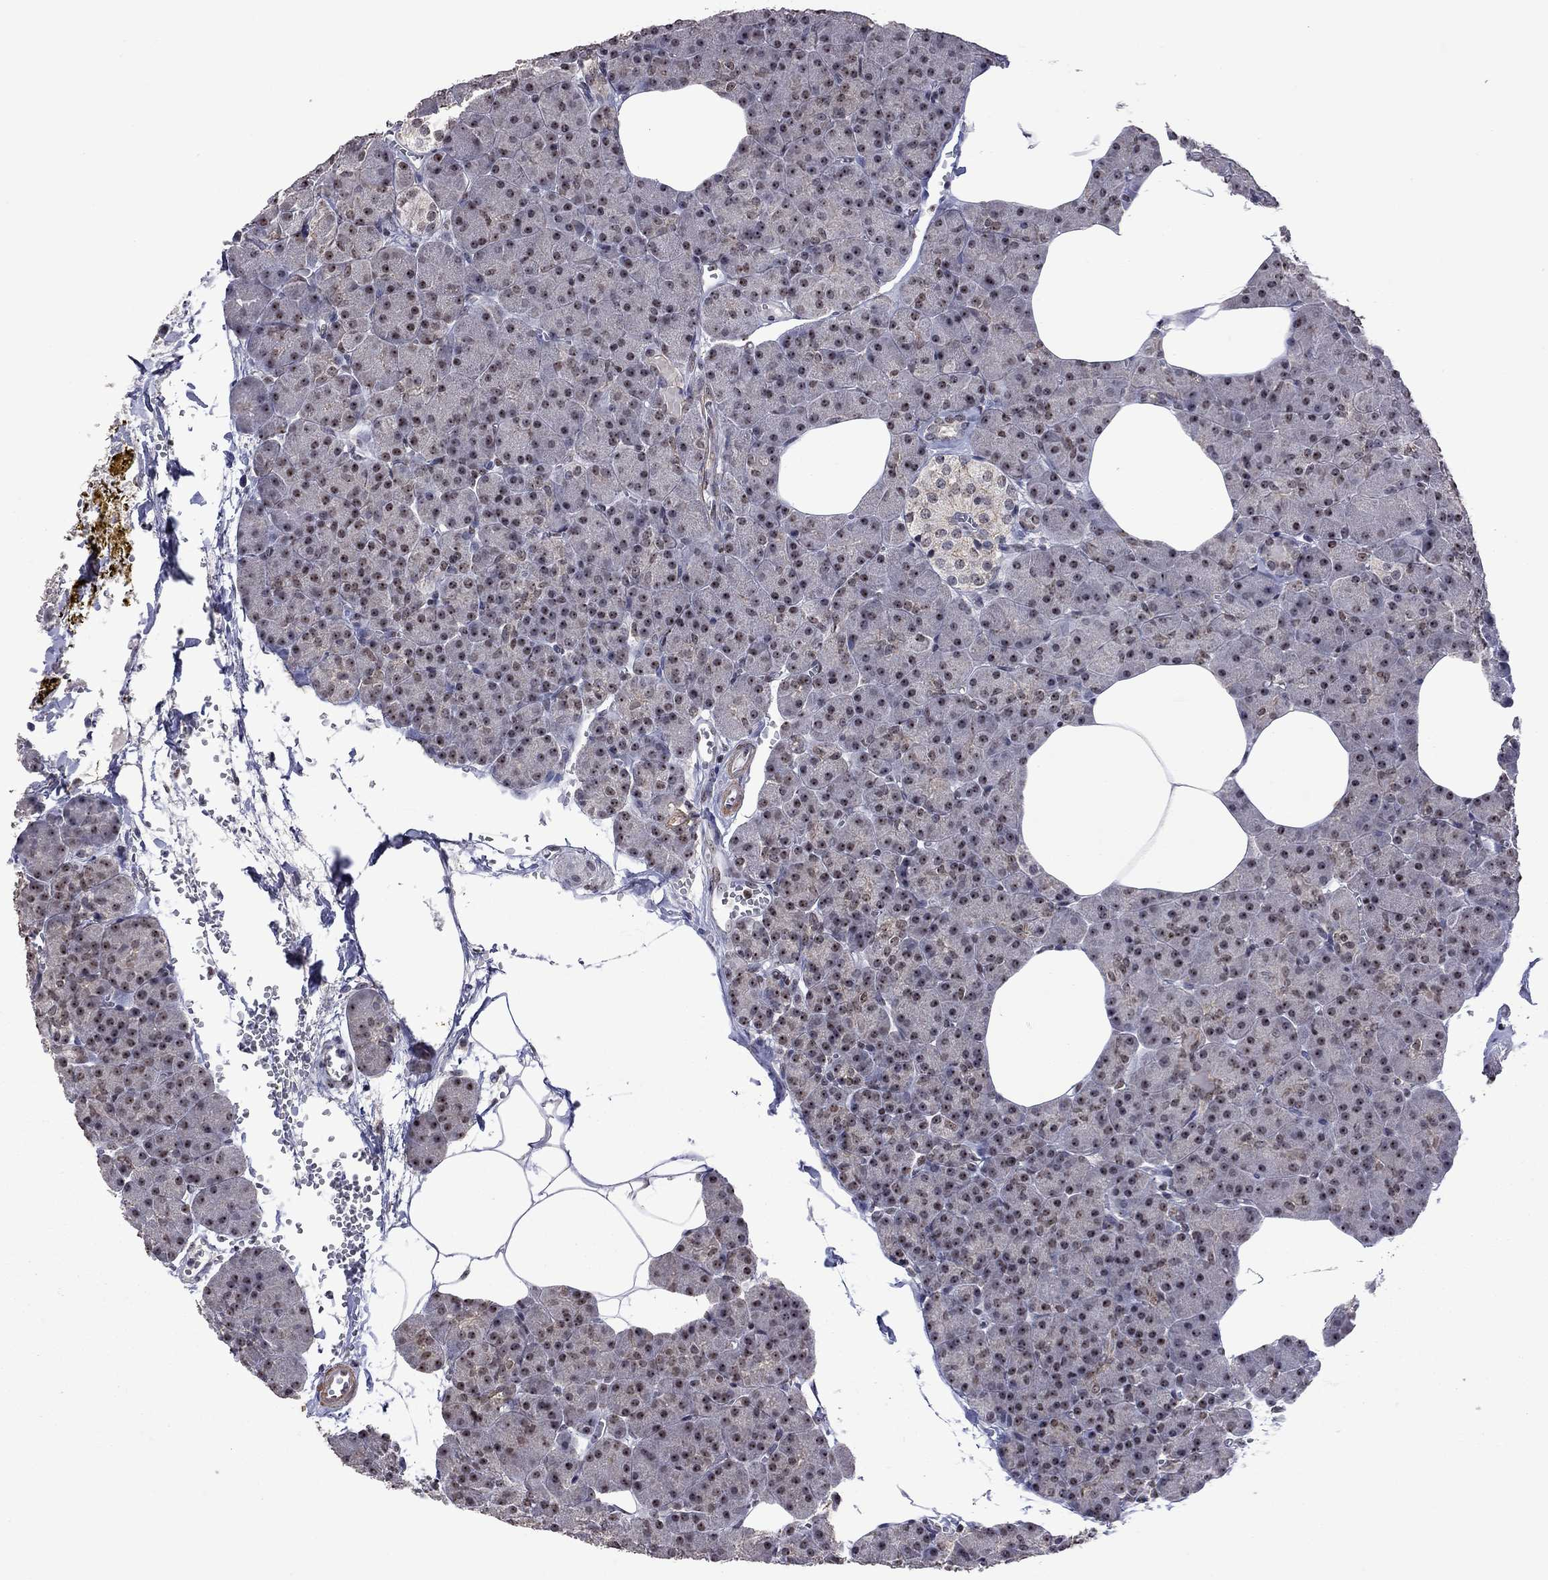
{"staining": {"intensity": "weak", "quantity": ">75%", "location": "nuclear"}, "tissue": "pancreas", "cell_type": "Exocrine glandular cells", "image_type": "normal", "snomed": [{"axis": "morphology", "description": "Normal tissue, NOS"}, {"axis": "topography", "description": "Pancreas"}], "caption": "Immunohistochemistry (IHC) image of normal pancreas: pancreas stained using IHC demonstrates low levels of weak protein expression localized specifically in the nuclear of exocrine glandular cells, appearing as a nuclear brown color.", "gene": "SPOUT1", "patient": {"sex": "female", "age": 45}}